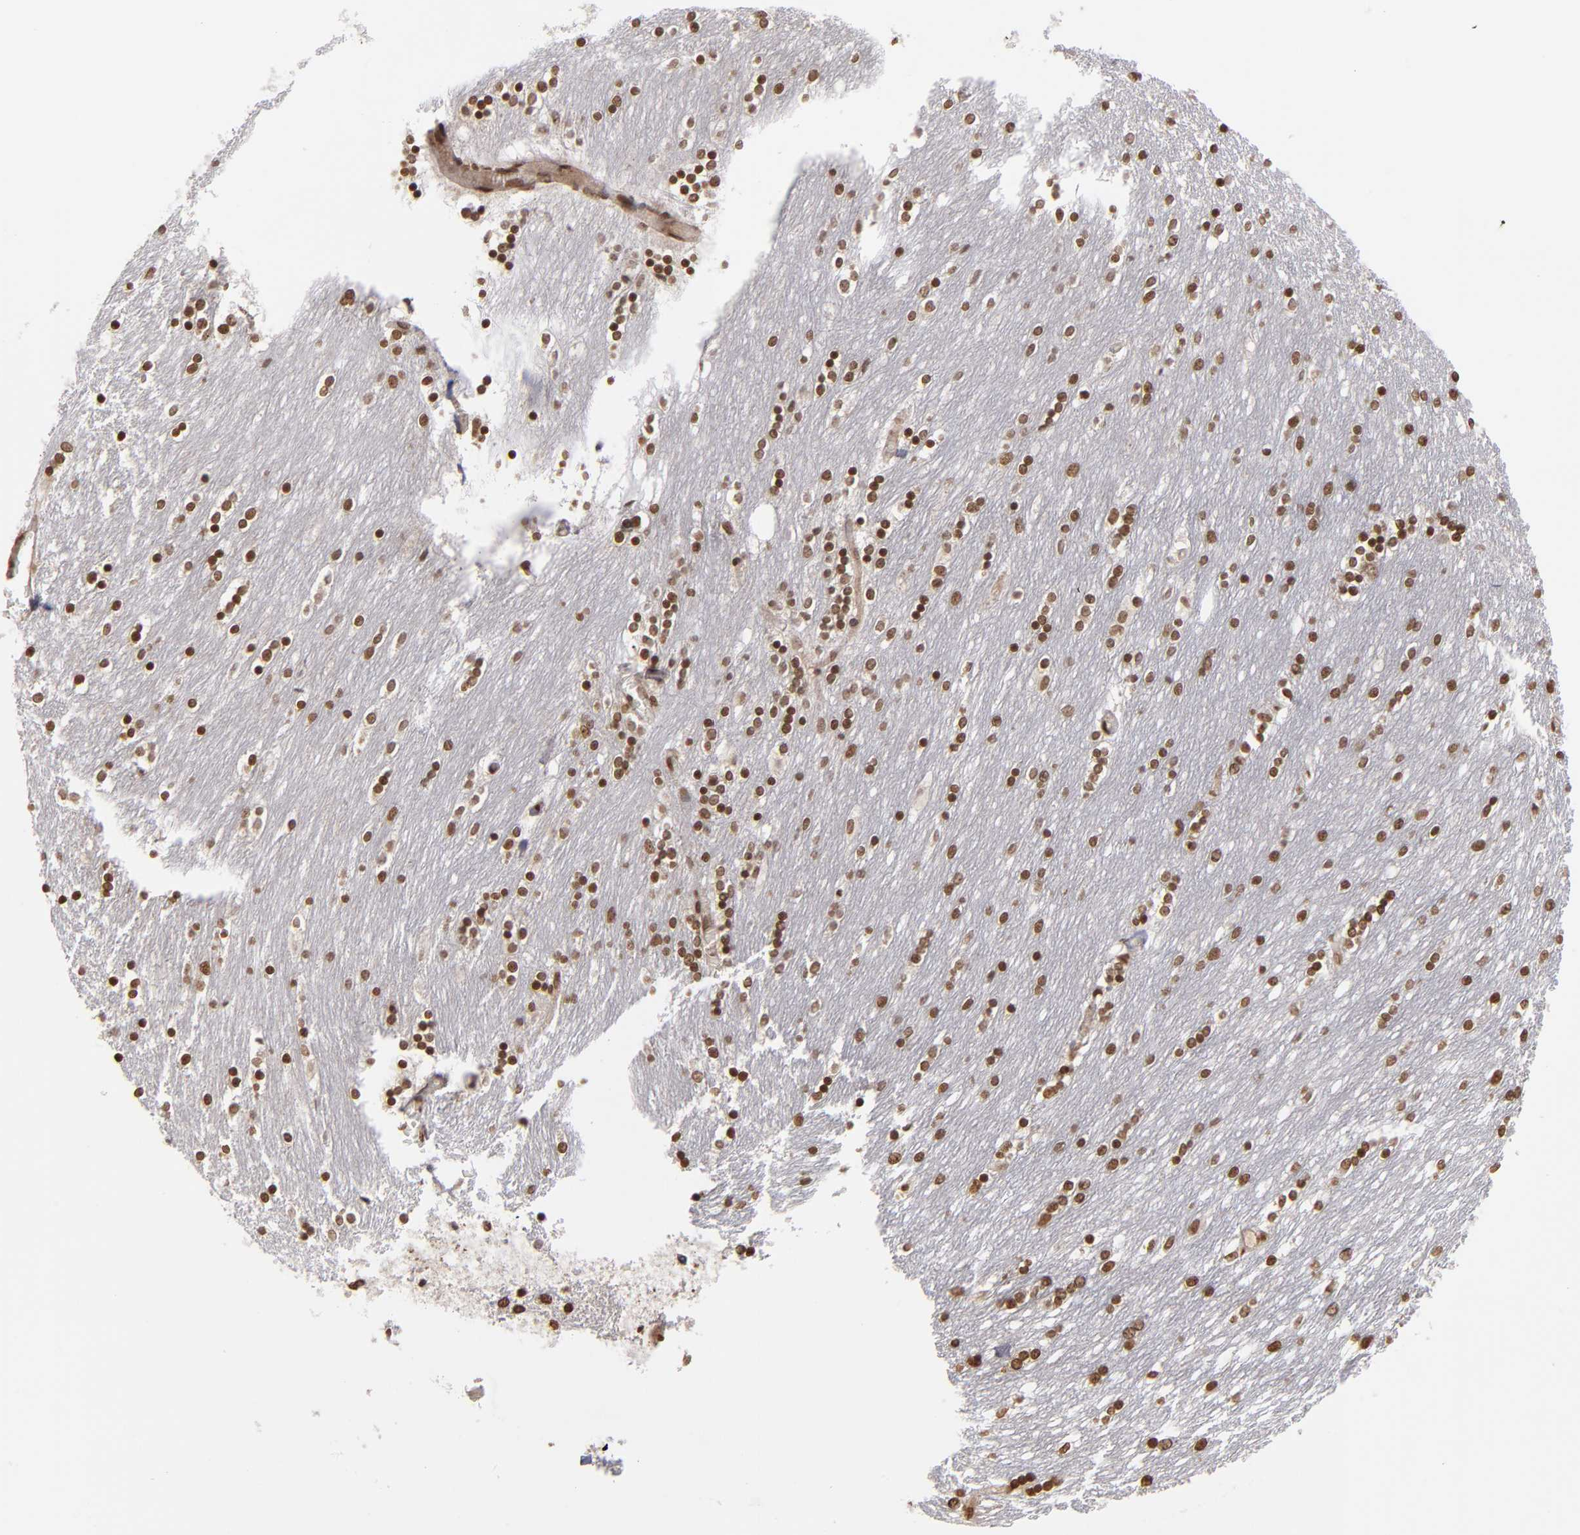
{"staining": {"intensity": "moderate", "quantity": ">75%", "location": "nuclear"}, "tissue": "caudate", "cell_type": "Glial cells", "image_type": "normal", "snomed": [{"axis": "morphology", "description": "Normal tissue, NOS"}, {"axis": "topography", "description": "Lateral ventricle wall"}], "caption": "Immunohistochemistry (IHC) of unremarkable caudate demonstrates medium levels of moderate nuclear staining in approximately >75% of glial cells.", "gene": "ABL2", "patient": {"sex": "female", "age": 54}}